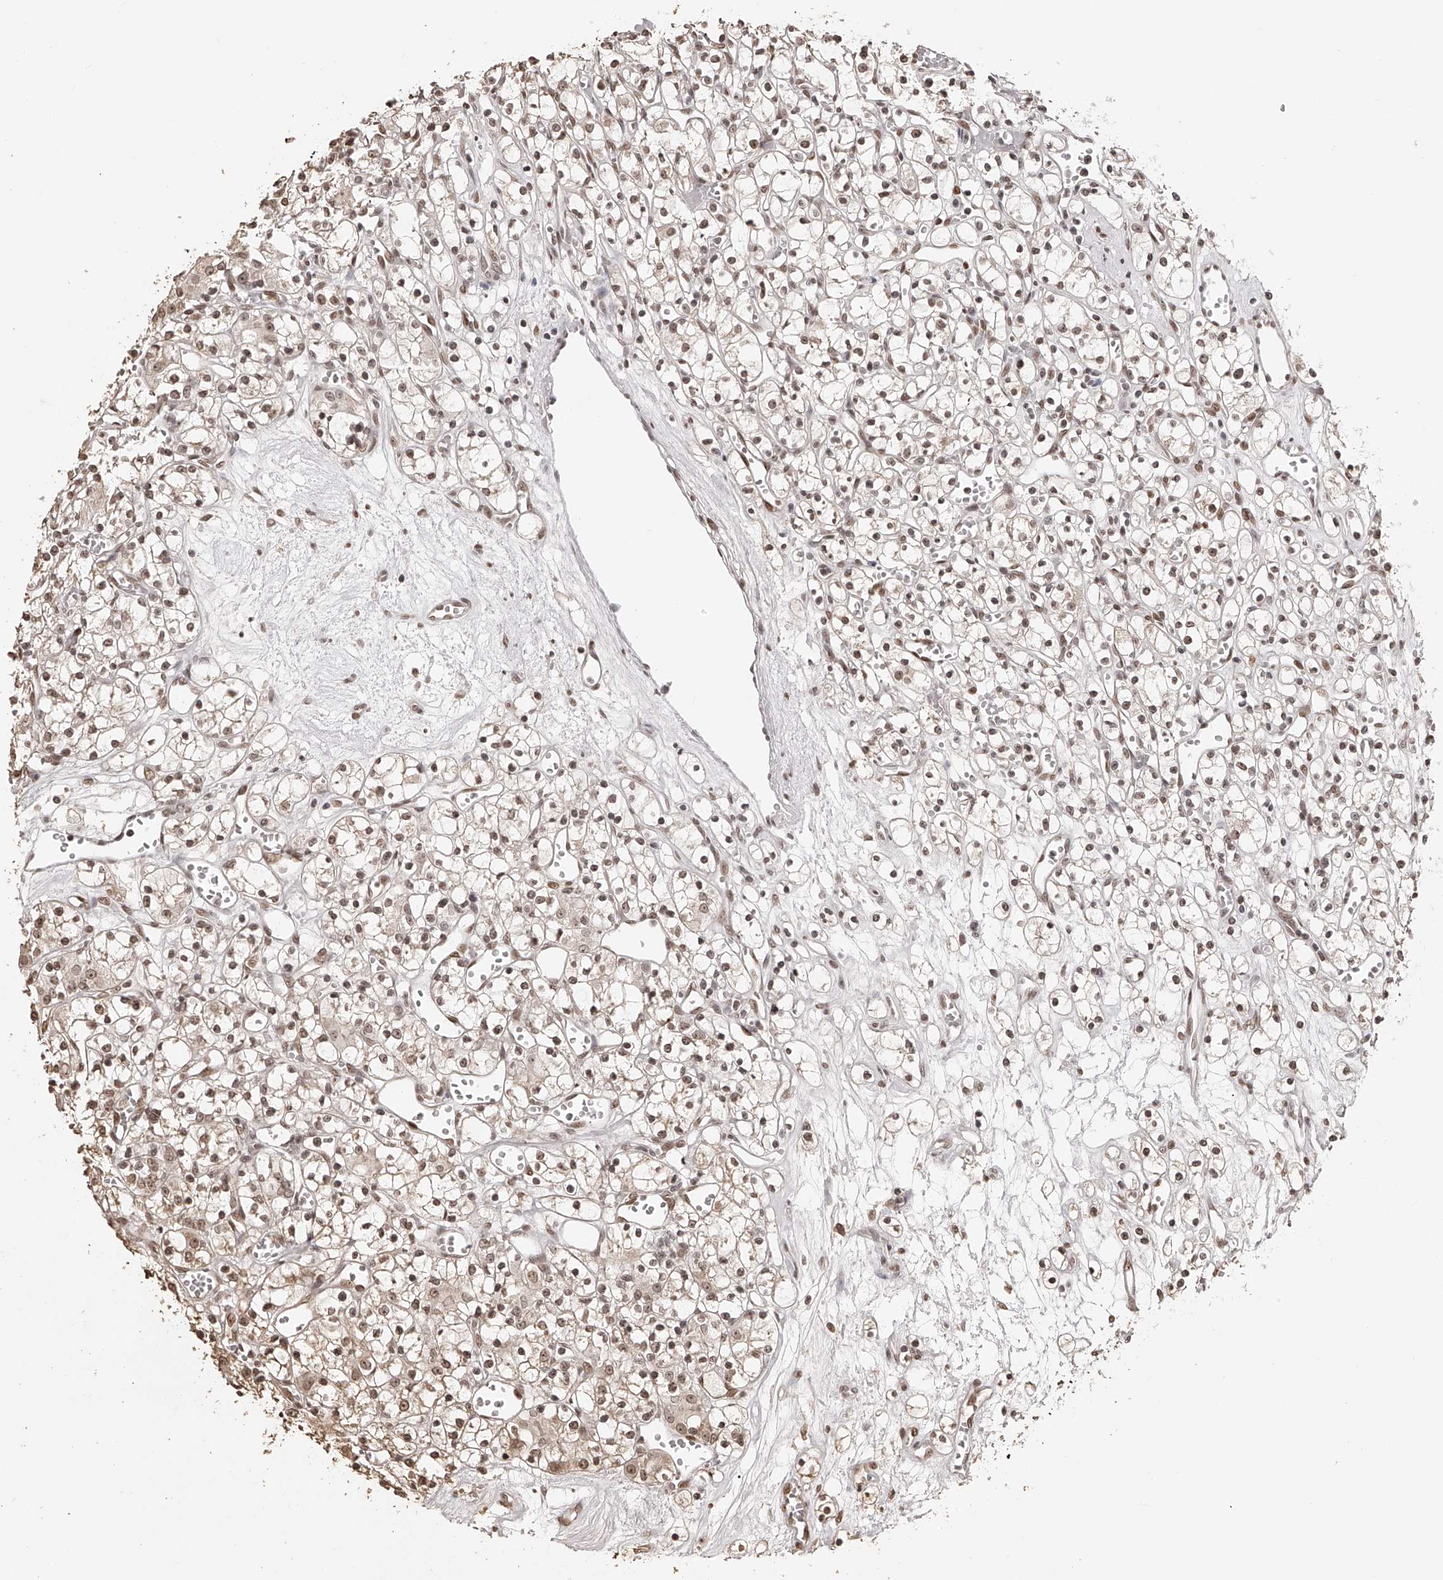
{"staining": {"intensity": "moderate", "quantity": ">75%", "location": "nuclear"}, "tissue": "renal cancer", "cell_type": "Tumor cells", "image_type": "cancer", "snomed": [{"axis": "morphology", "description": "Adenocarcinoma, NOS"}, {"axis": "topography", "description": "Kidney"}], "caption": "Renal adenocarcinoma stained for a protein shows moderate nuclear positivity in tumor cells.", "gene": "ZNF503", "patient": {"sex": "female", "age": 59}}